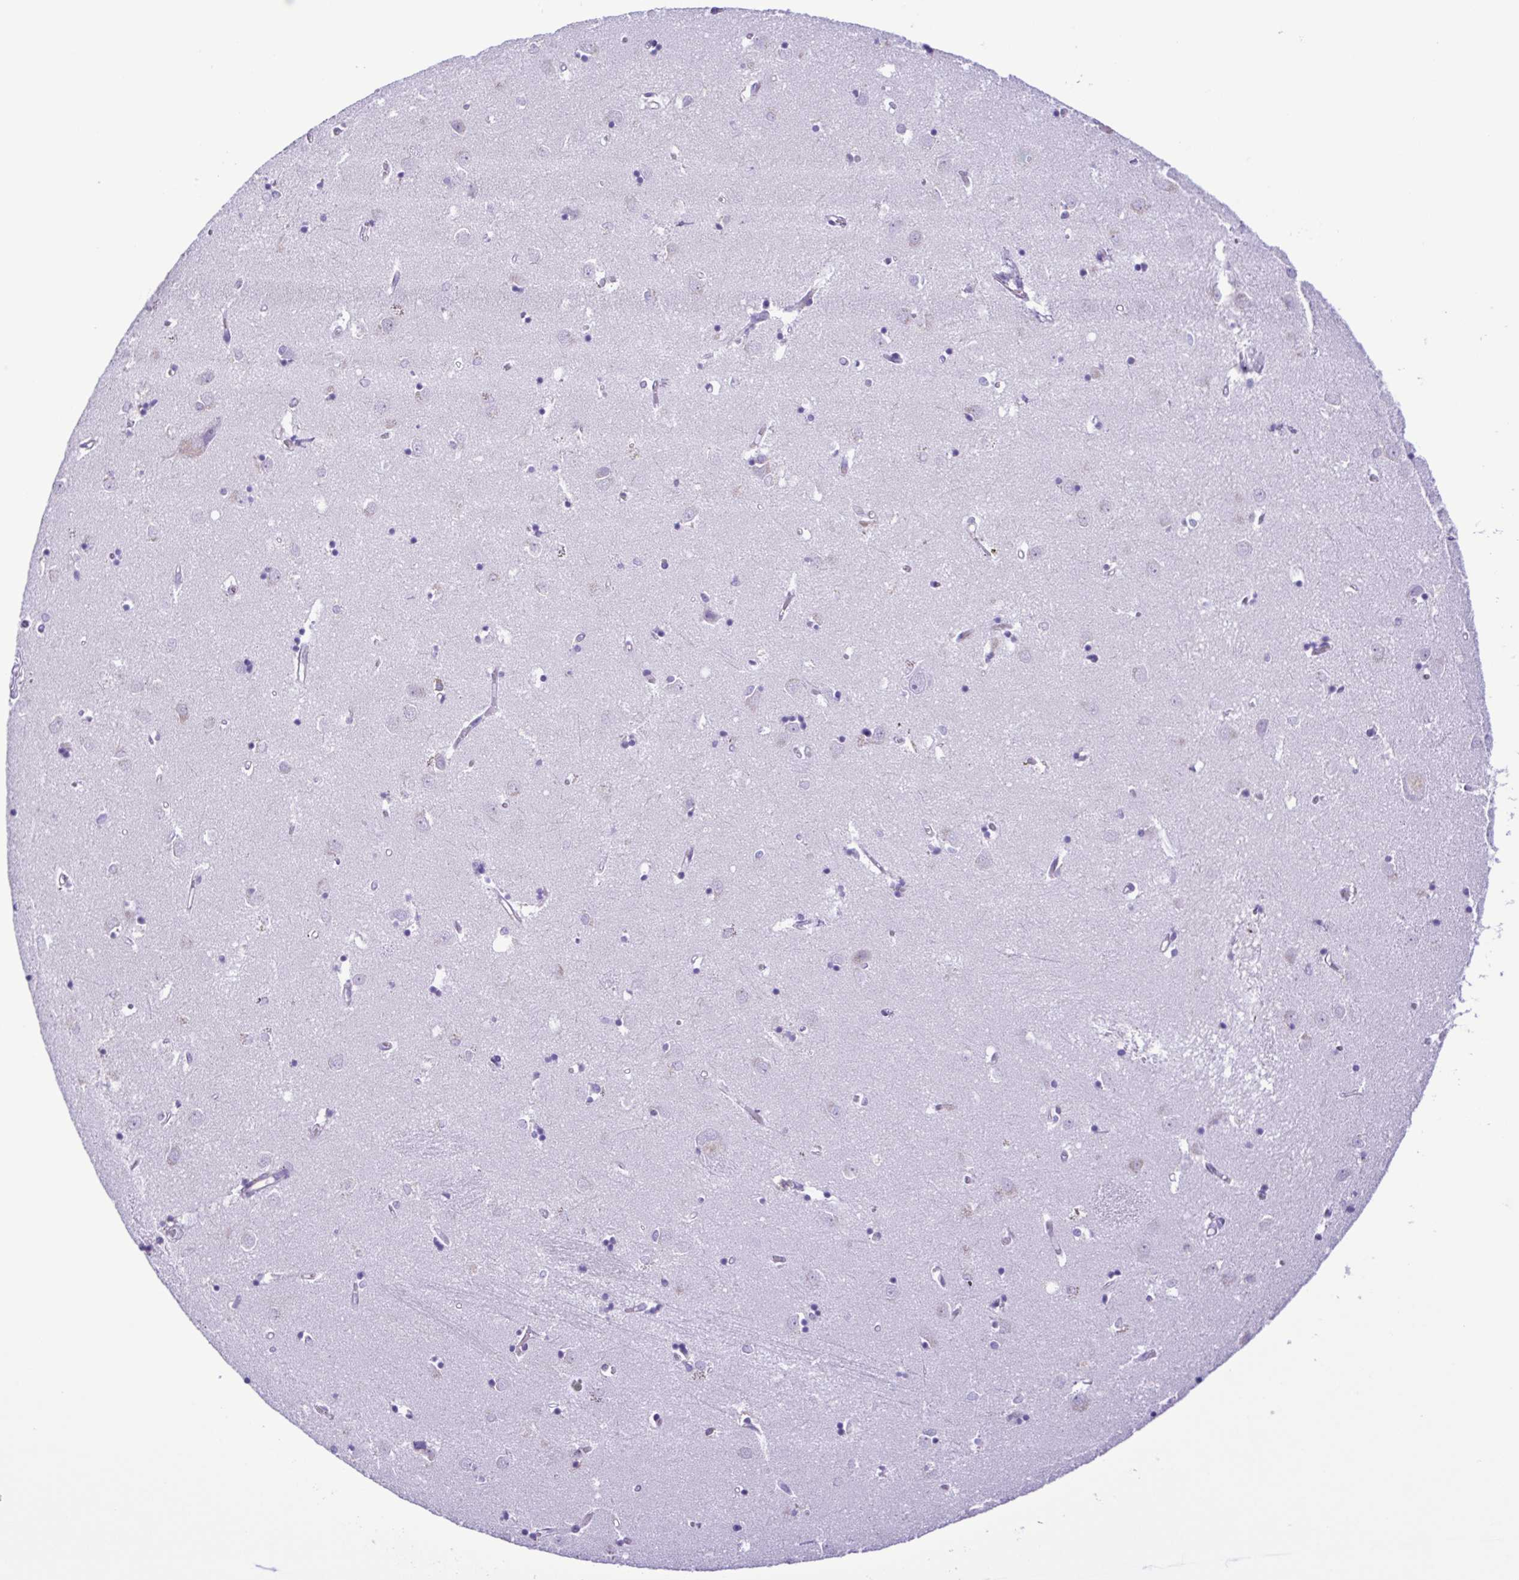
{"staining": {"intensity": "negative", "quantity": "none", "location": "none"}, "tissue": "caudate", "cell_type": "Glial cells", "image_type": "normal", "snomed": [{"axis": "morphology", "description": "Normal tissue, NOS"}, {"axis": "topography", "description": "Lateral ventricle wall"}], "caption": "High power microscopy histopathology image of an immunohistochemistry (IHC) image of benign caudate, revealing no significant positivity in glial cells.", "gene": "CYP17A1", "patient": {"sex": "male", "age": 54}}